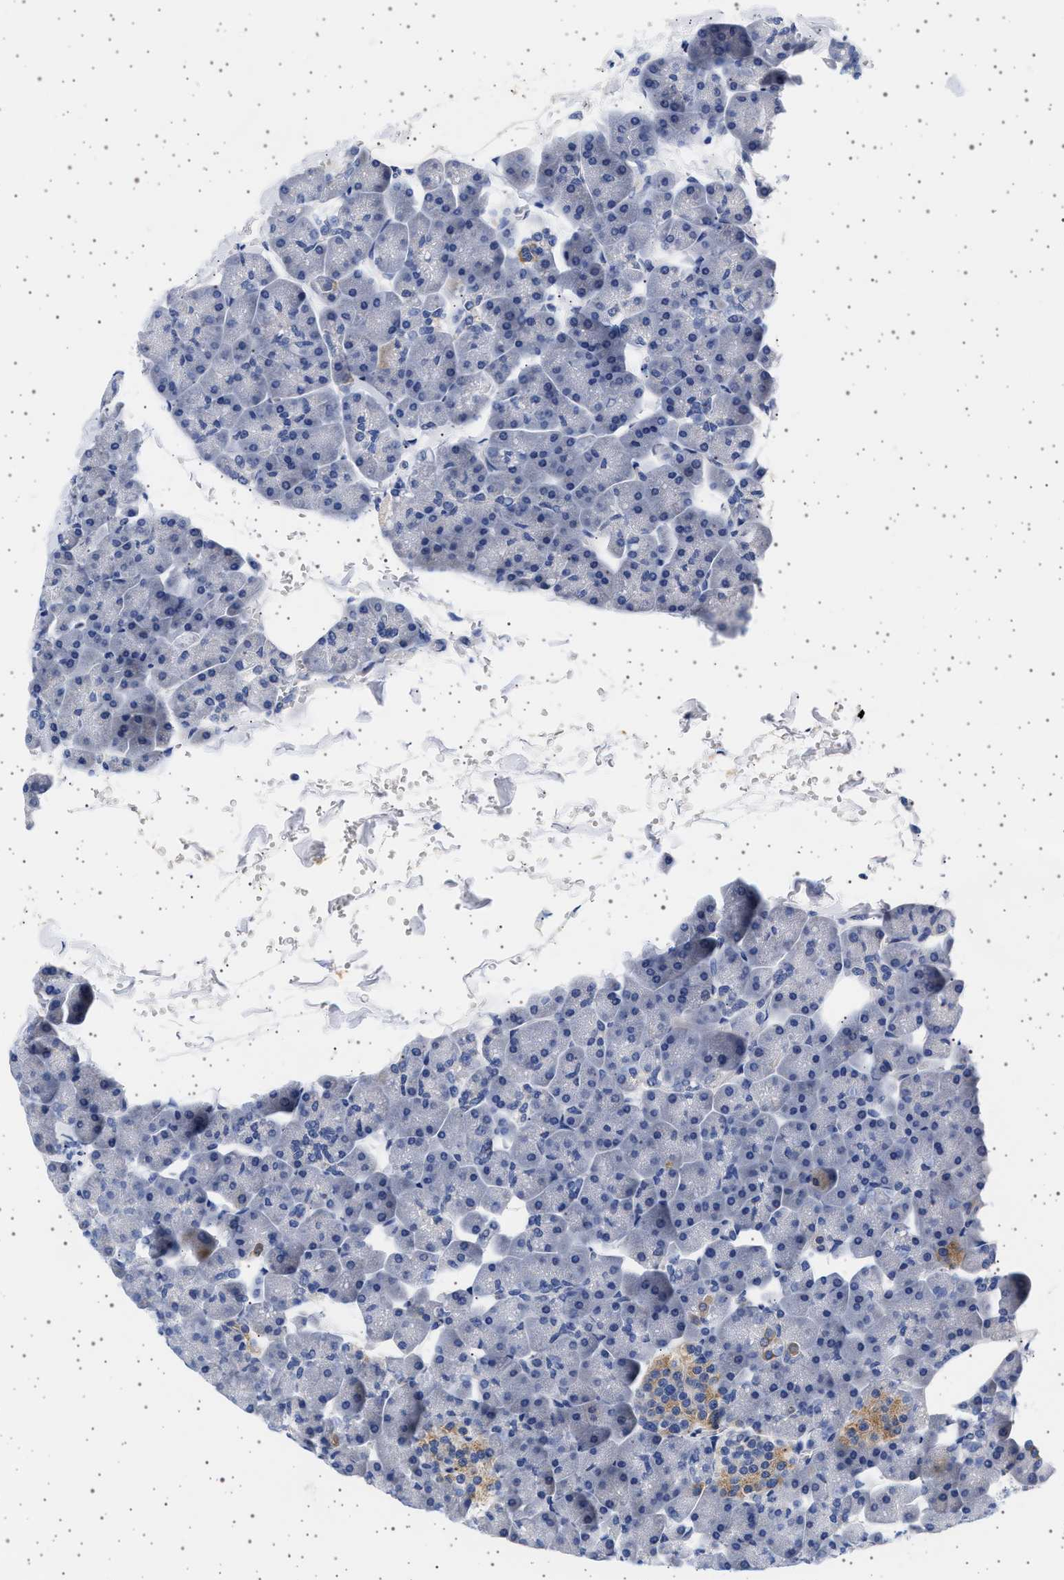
{"staining": {"intensity": "negative", "quantity": "none", "location": "none"}, "tissue": "pancreas", "cell_type": "Exocrine glandular cells", "image_type": "normal", "snomed": [{"axis": "morphology", "description": "Normal tissue, NOS"}, {"axis": "topography", "description": "Pancreas"}], "caption": "A photomicrograph of human pancreas is negative for staining in exocrine glandular cells.", "gene": "TRMT10B", "patient": {"sex": "male", "age": 35}}